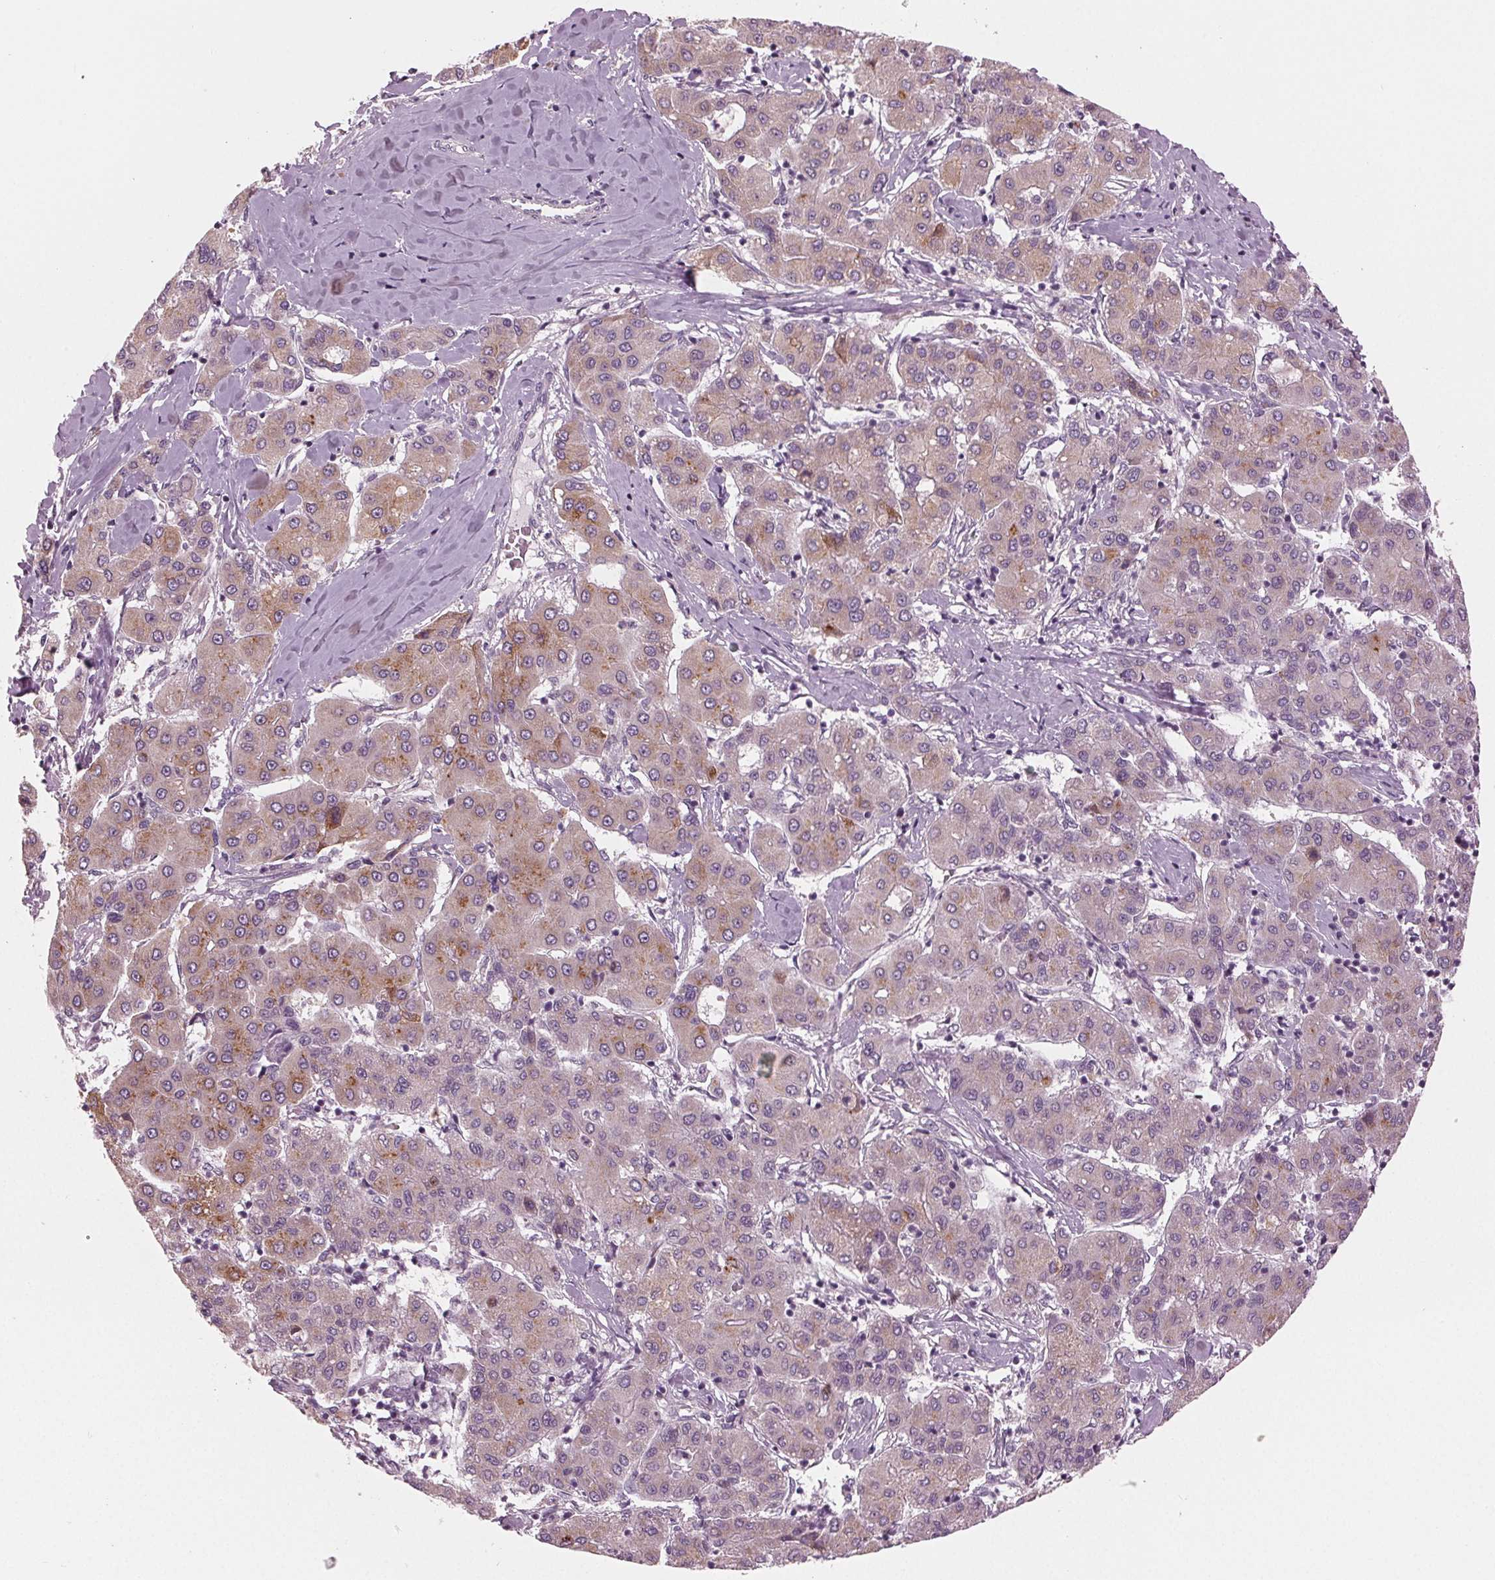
{"staining": {"intensity": "weak", "quantity": "25%-75%", "location": "cytoplasmic/membranous"}, "tissue": "liver cancer", "cell_type": "Tumor cells", "image_type": "cancer", "snomed": [{"axis": "morphology", "description": "Carcinoma, Hepatocellular, NOS"}, {"axis": "topography", "description": "Liver"}], "caption": "Protein staining by immunohistochemistry (IHC) demonstrates weak cytoplasmic/membranous expression in about 25%-75% of tumor cells in liver cancer.", "gene": "PRAP1", "patient": {"sex": "male", "age": 65}}